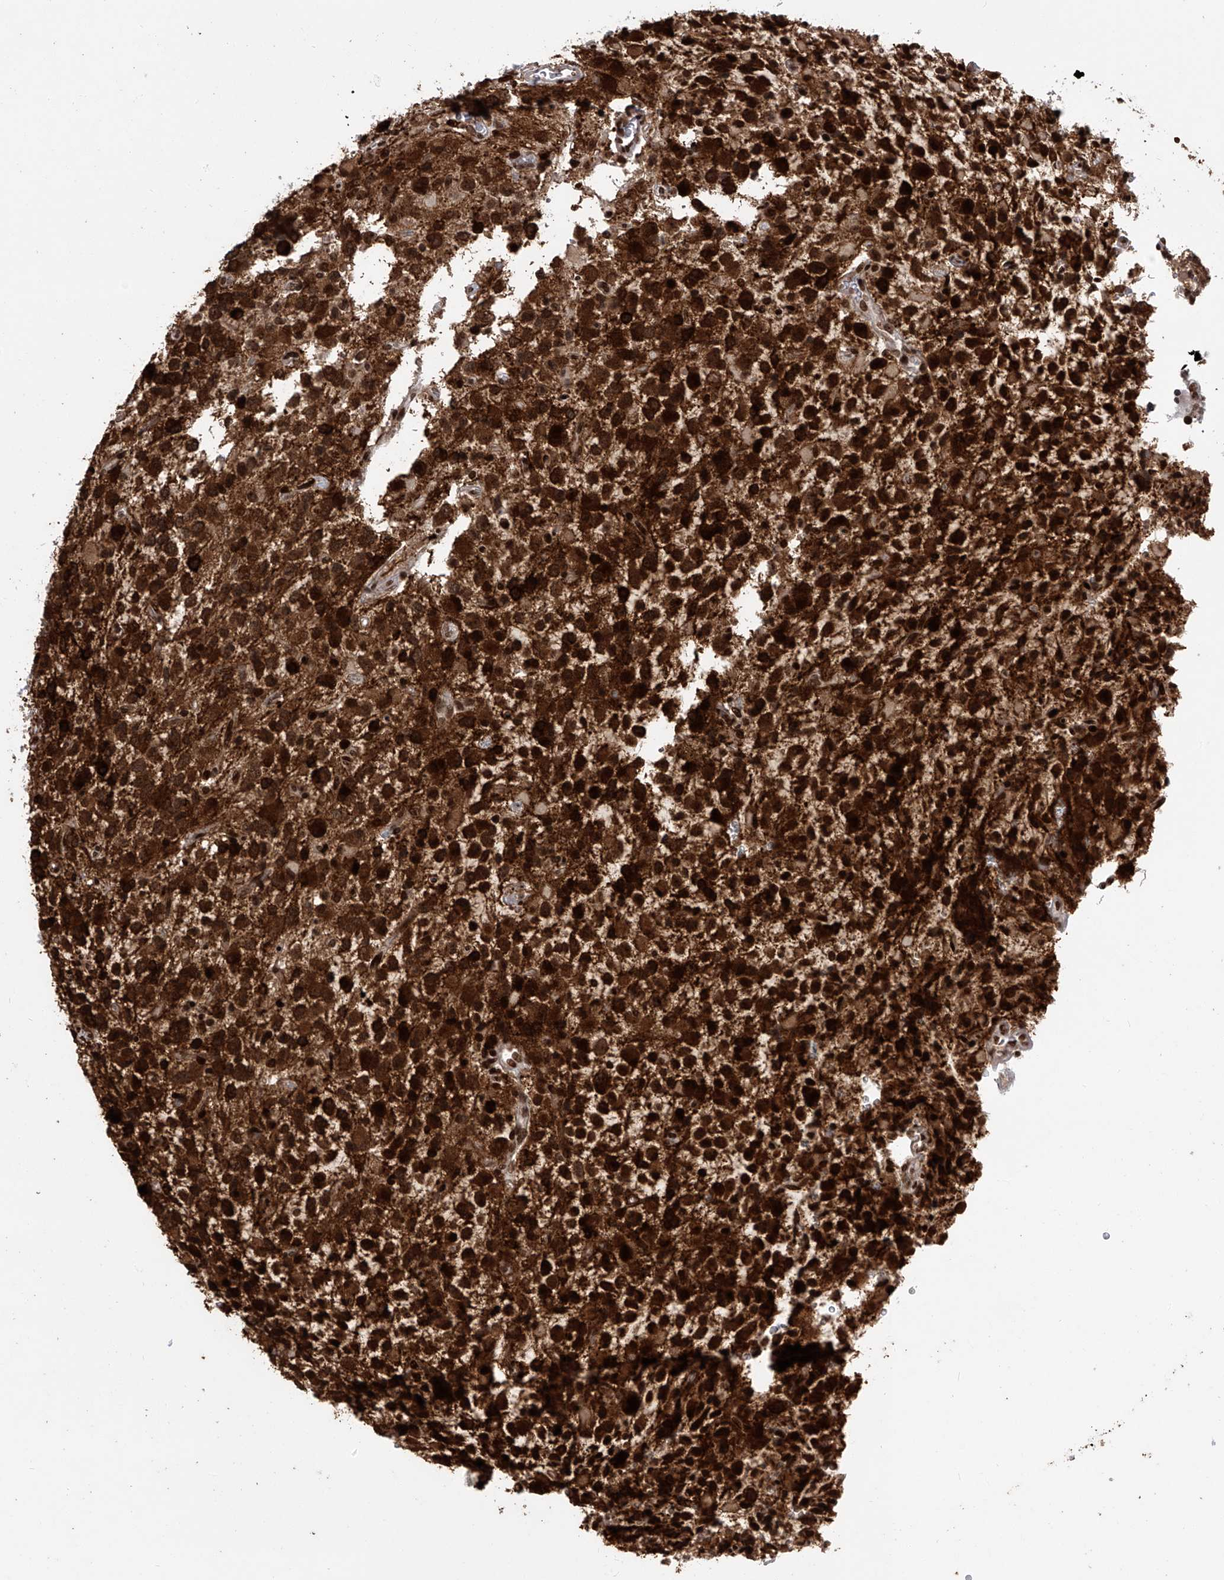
{"staining": {"intensity": "strong", "quantity": ">75%", "location": "cytoplasmic/membranous,nuclear"}, "tissue": "glioma", "cell_type": "Tumor cells", "image_type": "cancer", "snomed": [{"axis": "morphology", "description": "Glioma, malignant, High grade"}, {"axis": "topography", "description": "Brain"}], "caption": "Tumor cells exhibit high levels of strong cytoplasmic/membranous and nuclear positivity in about >75% of cells in human glioma. The staining was performed using DAB to visualize the protein expression in brown, while the nuclei were stained in blue with hematoxylin (Magnification: 20x).", "gene": "PAK1IP1", "patient": {"sex": "male", "age": 34}}